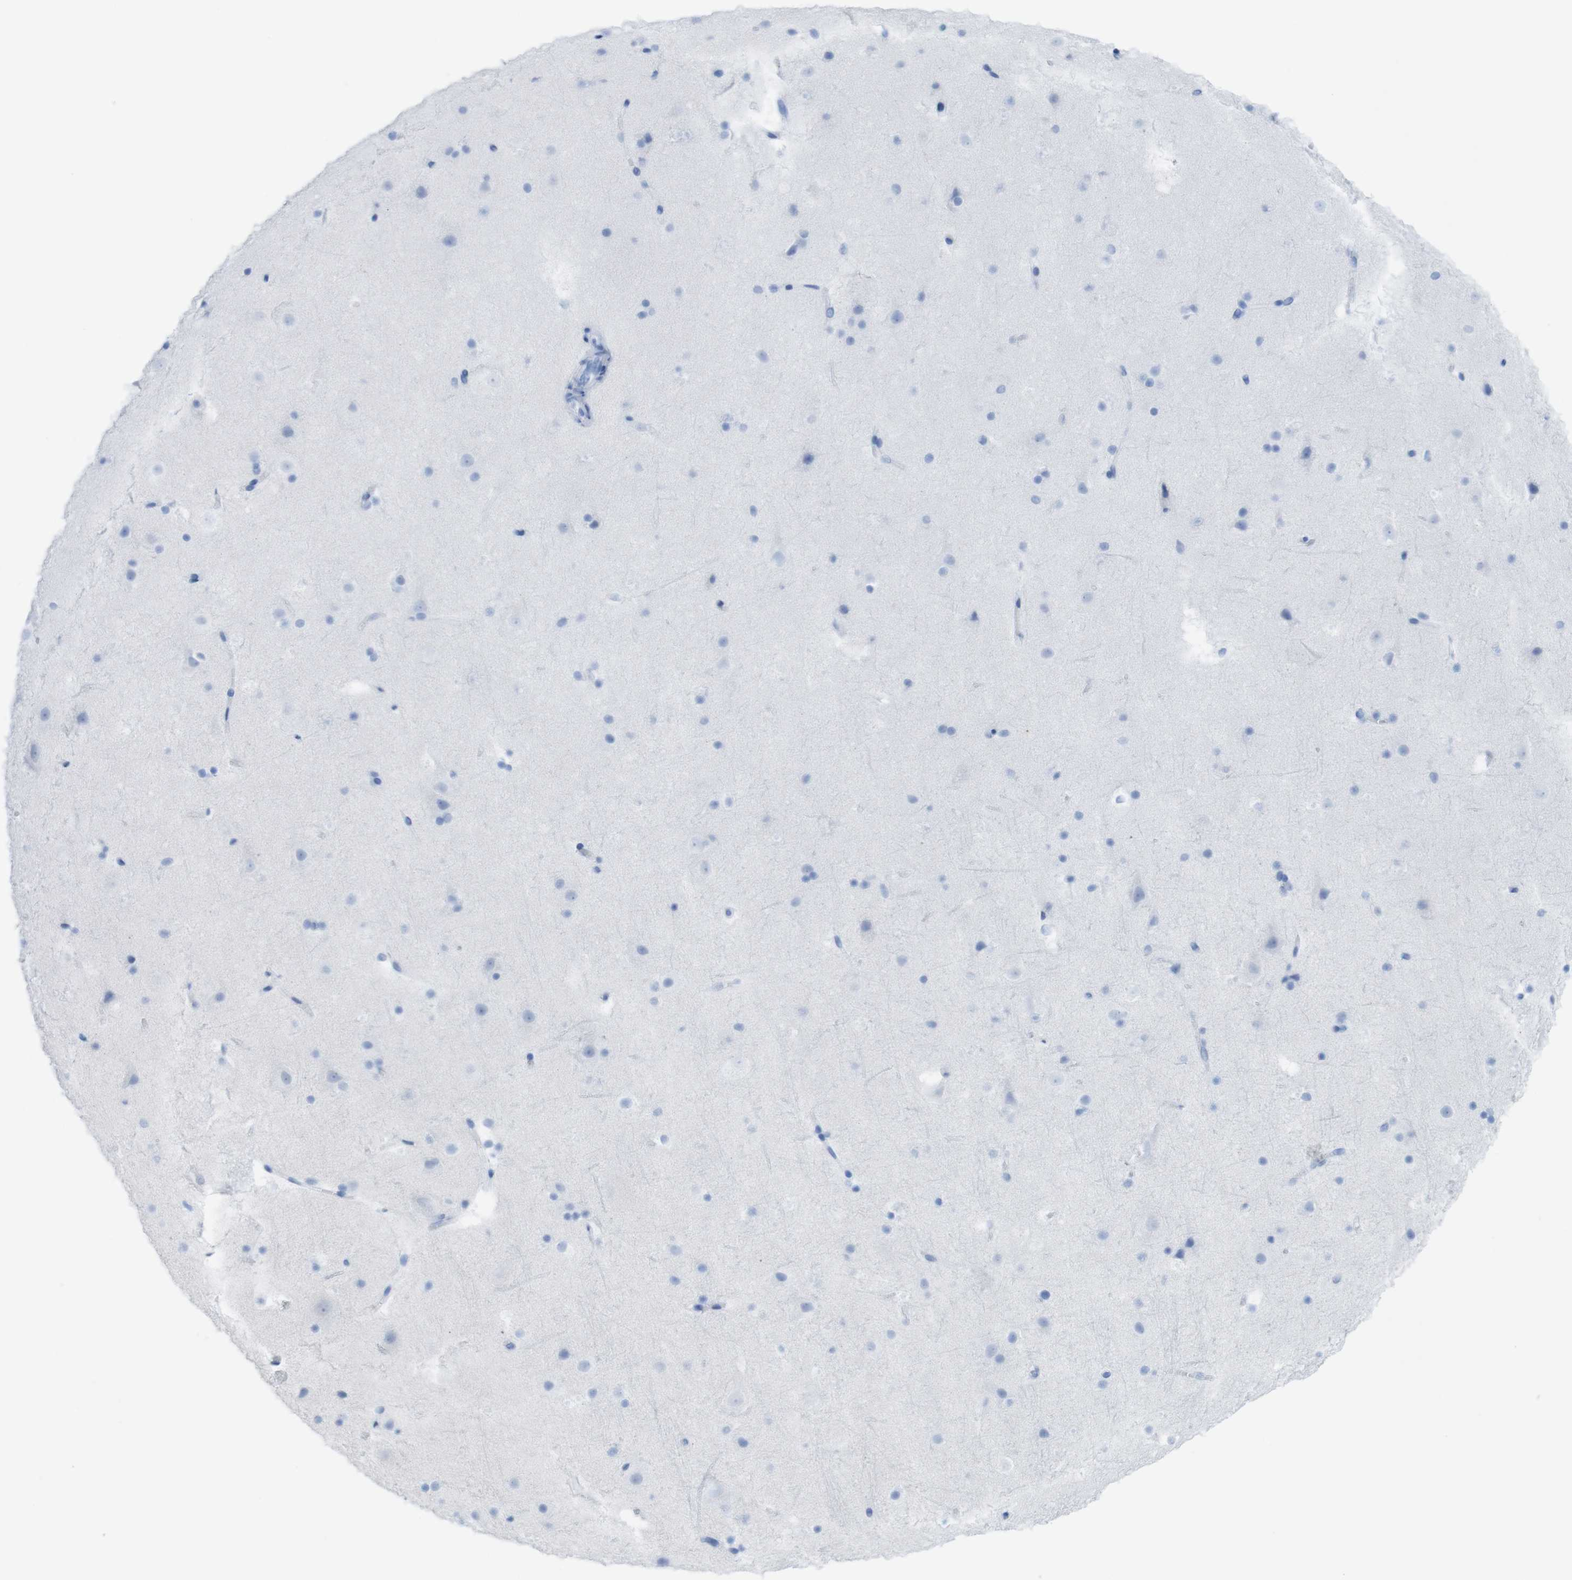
{"staining": {"intensity": "negative", "quantity": "none", "location": "none"}, "tissue": "cerebral cortex", "cell_type": "Endothelial cells", "image_type": "normal", "snomed": [{"axis": "morphology", "description": "Normal tissue, NOS"}, {"axis": "topography", "description": "Cerebral cortex"}], "caption": "Human cerebral cortex stained for a protein using immunohistochemistry (IHC) reveals no positivity in endothelial cells.", "gene": "MYH7", "patient": {"sex": "male", "age": 45}}